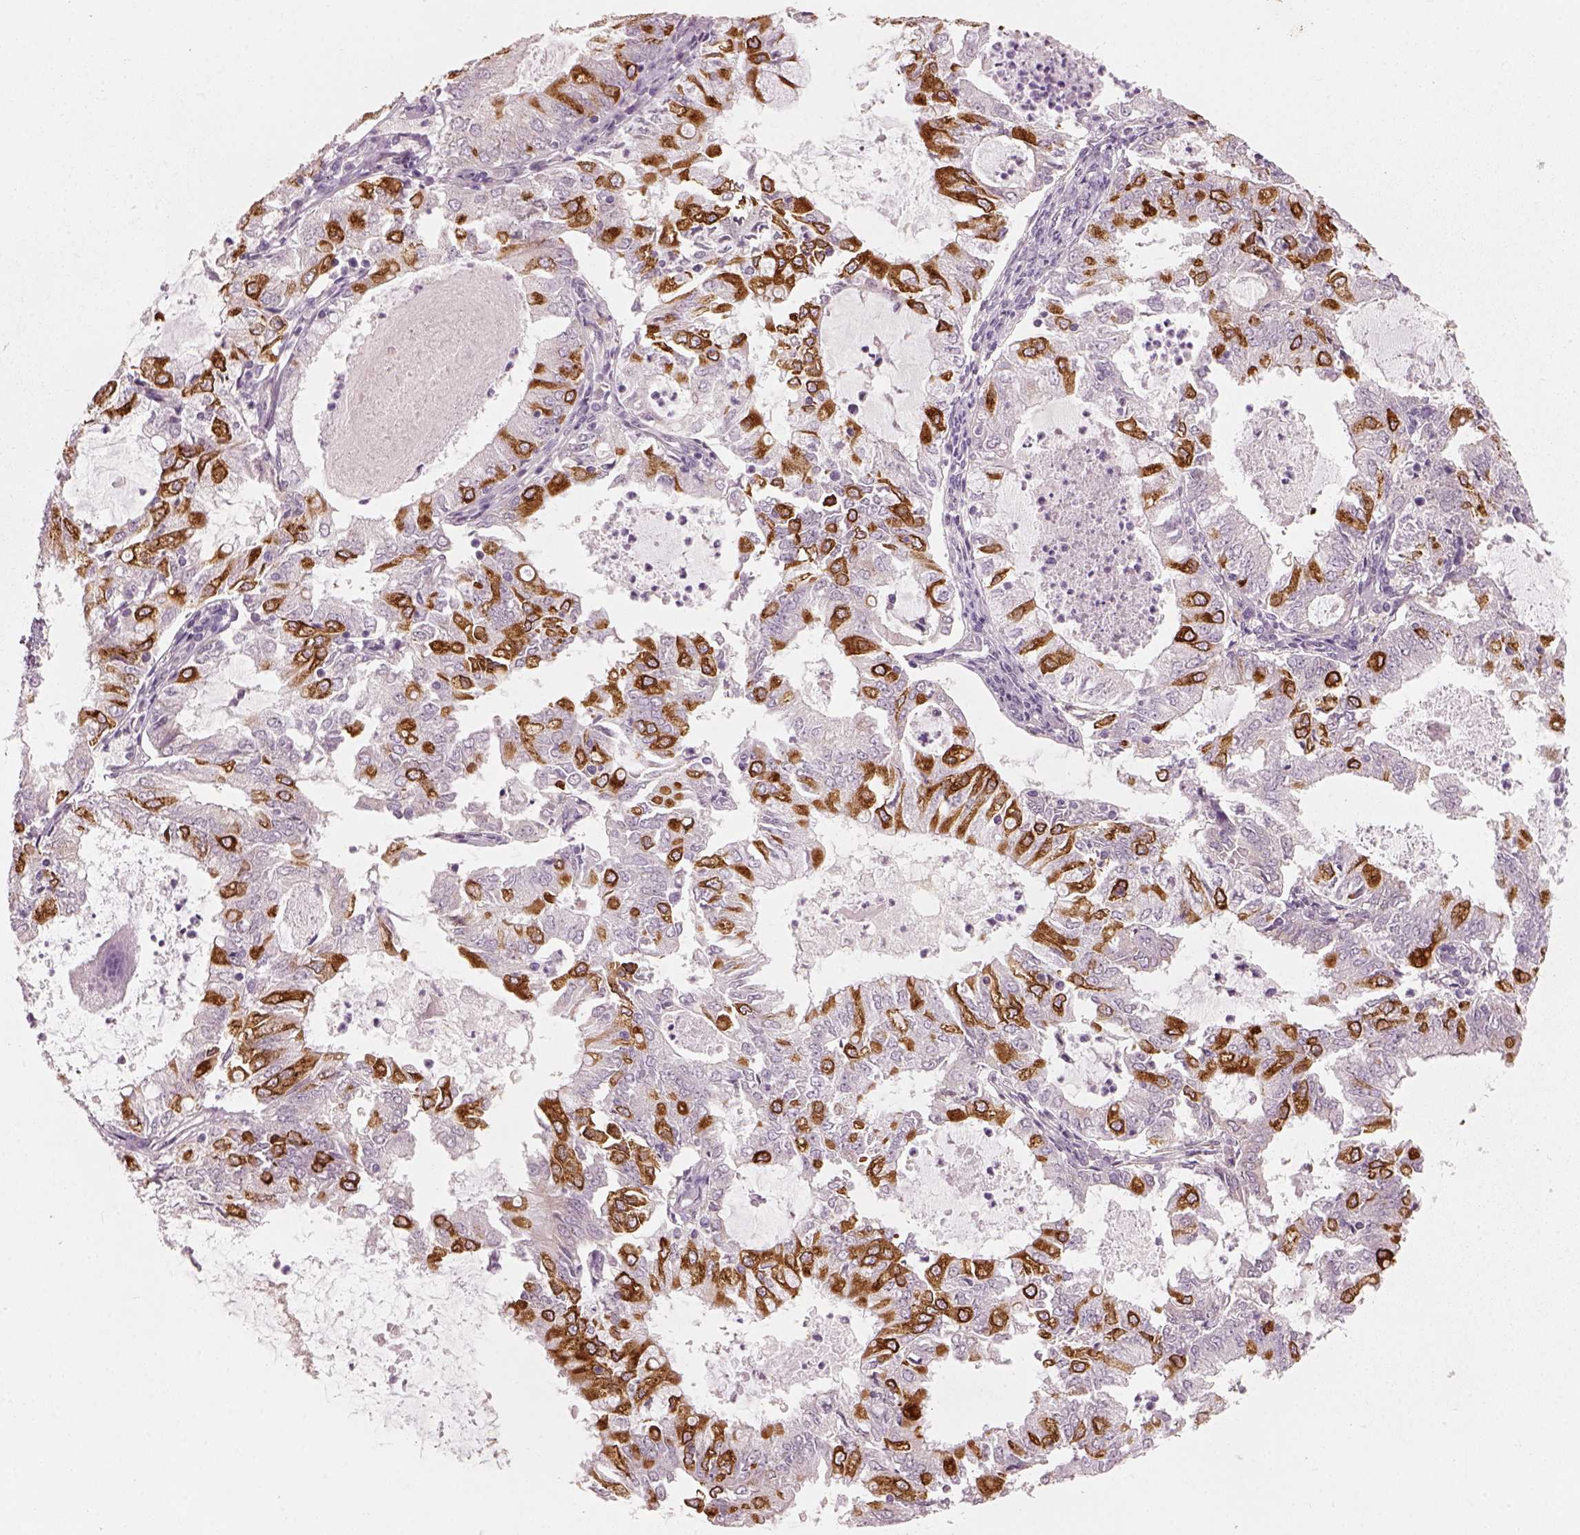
{"staining": {"intensity": "strong", "quantity": "25%-75%", "location": "cytoplasmic/membranous"}, "tissue": "endometrial cancer", "cell_type": "Tumor cells", "image_type": "cancer", "snomed": [{"axis": "morphology", "description": "Adenocarcinoma, NOS"}, {"axis": "topography", "description": "Endometrium"}], "caption": "Endometrial cancer stained for a protein (brown) shows strong cytoplasmic/membranous positive staining in about 25%-75% of tumor cells.", "gene": "CDS1", "patient": {"sex": "female", "age": 57}}